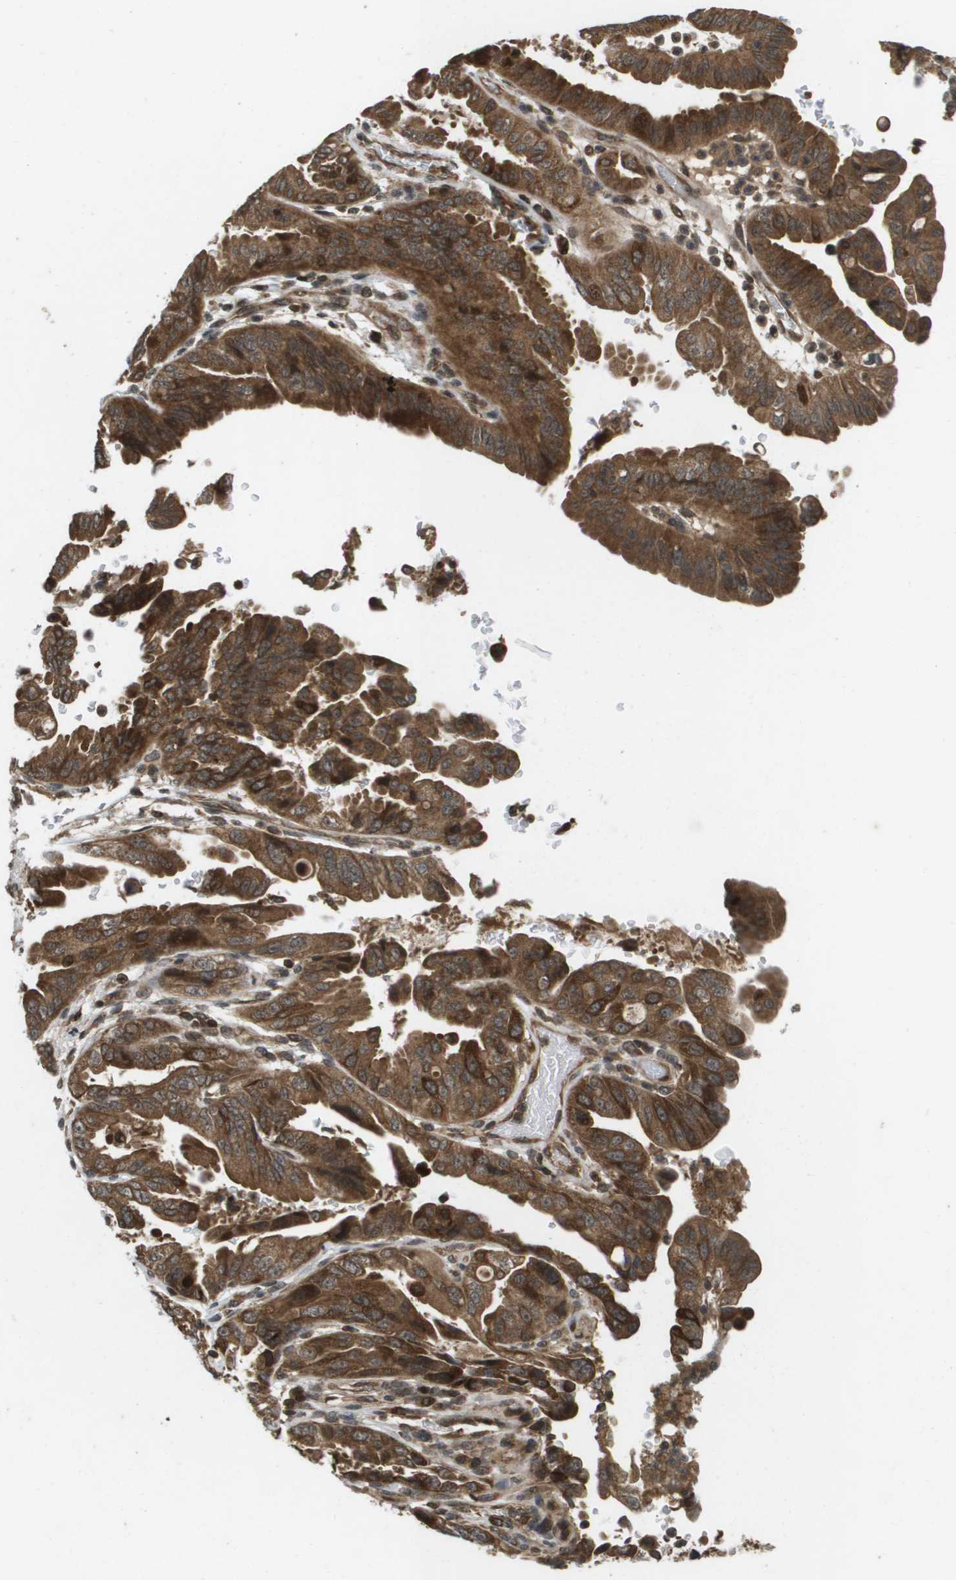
{"staining": {"intensity": "strong", "quantity": ">75%", "location": "cytoplasmic/membranous"}, "tissue": "pancreatic cancer", "cell_type": "Tumor cells", "image_type": "cancer", "snomed": [{"axis": "morphology", "description": "Adenocarcinoma, NOS"}, {"axis": "topography", "description": "Pancreas"}], "caption": "Immunohistochemistry photomicrograph of pancreatic cancer (adenocarcinoma) stained for a protein (brown), which exhibits high levels of strong cytoplasmic/membranous positivity in approximately >75% of tumor cells.", "gene": "KIF11", "patient": {"sex": "male", "age": 70}}